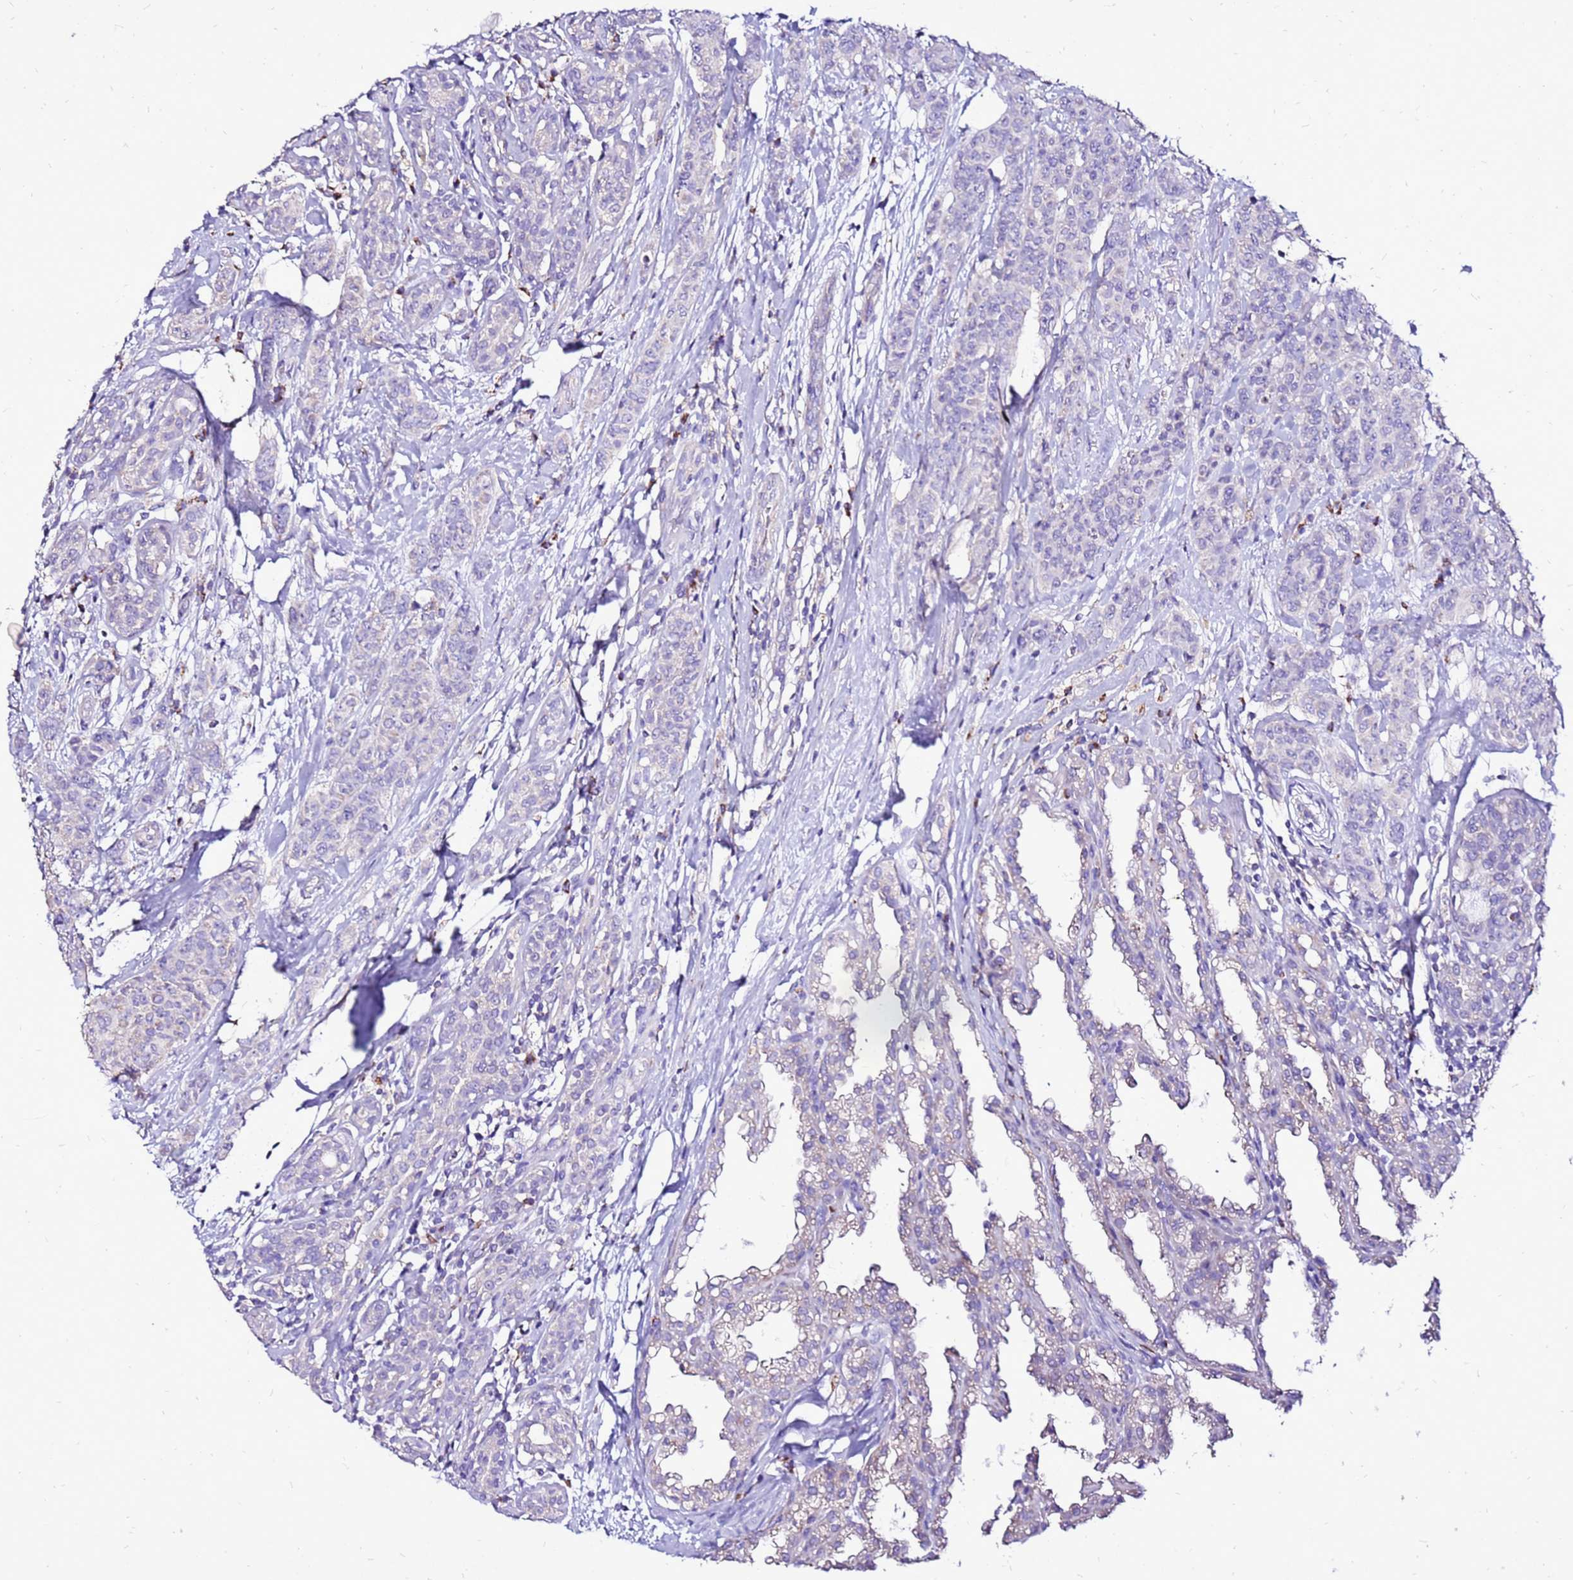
{"staining": {"intensity": "negative", "quantity": "none", "location": "none"}, "tissue": "breast cancer", "cell_type": "Tumor cells", "image_type": "cancer", "snomed": [{"axis": "morphology", "description": "Duct carcinoma"}, {"axis": "topography", "description": "Breast"}], "caption": "DAB (3,3'-diaminobenzidine) immunohistochemical staining of human breast cancer reveals no significant staining in tumor cells.", "gene": "TMEM106C", "patient": {"sex": "female", "age": 40}}